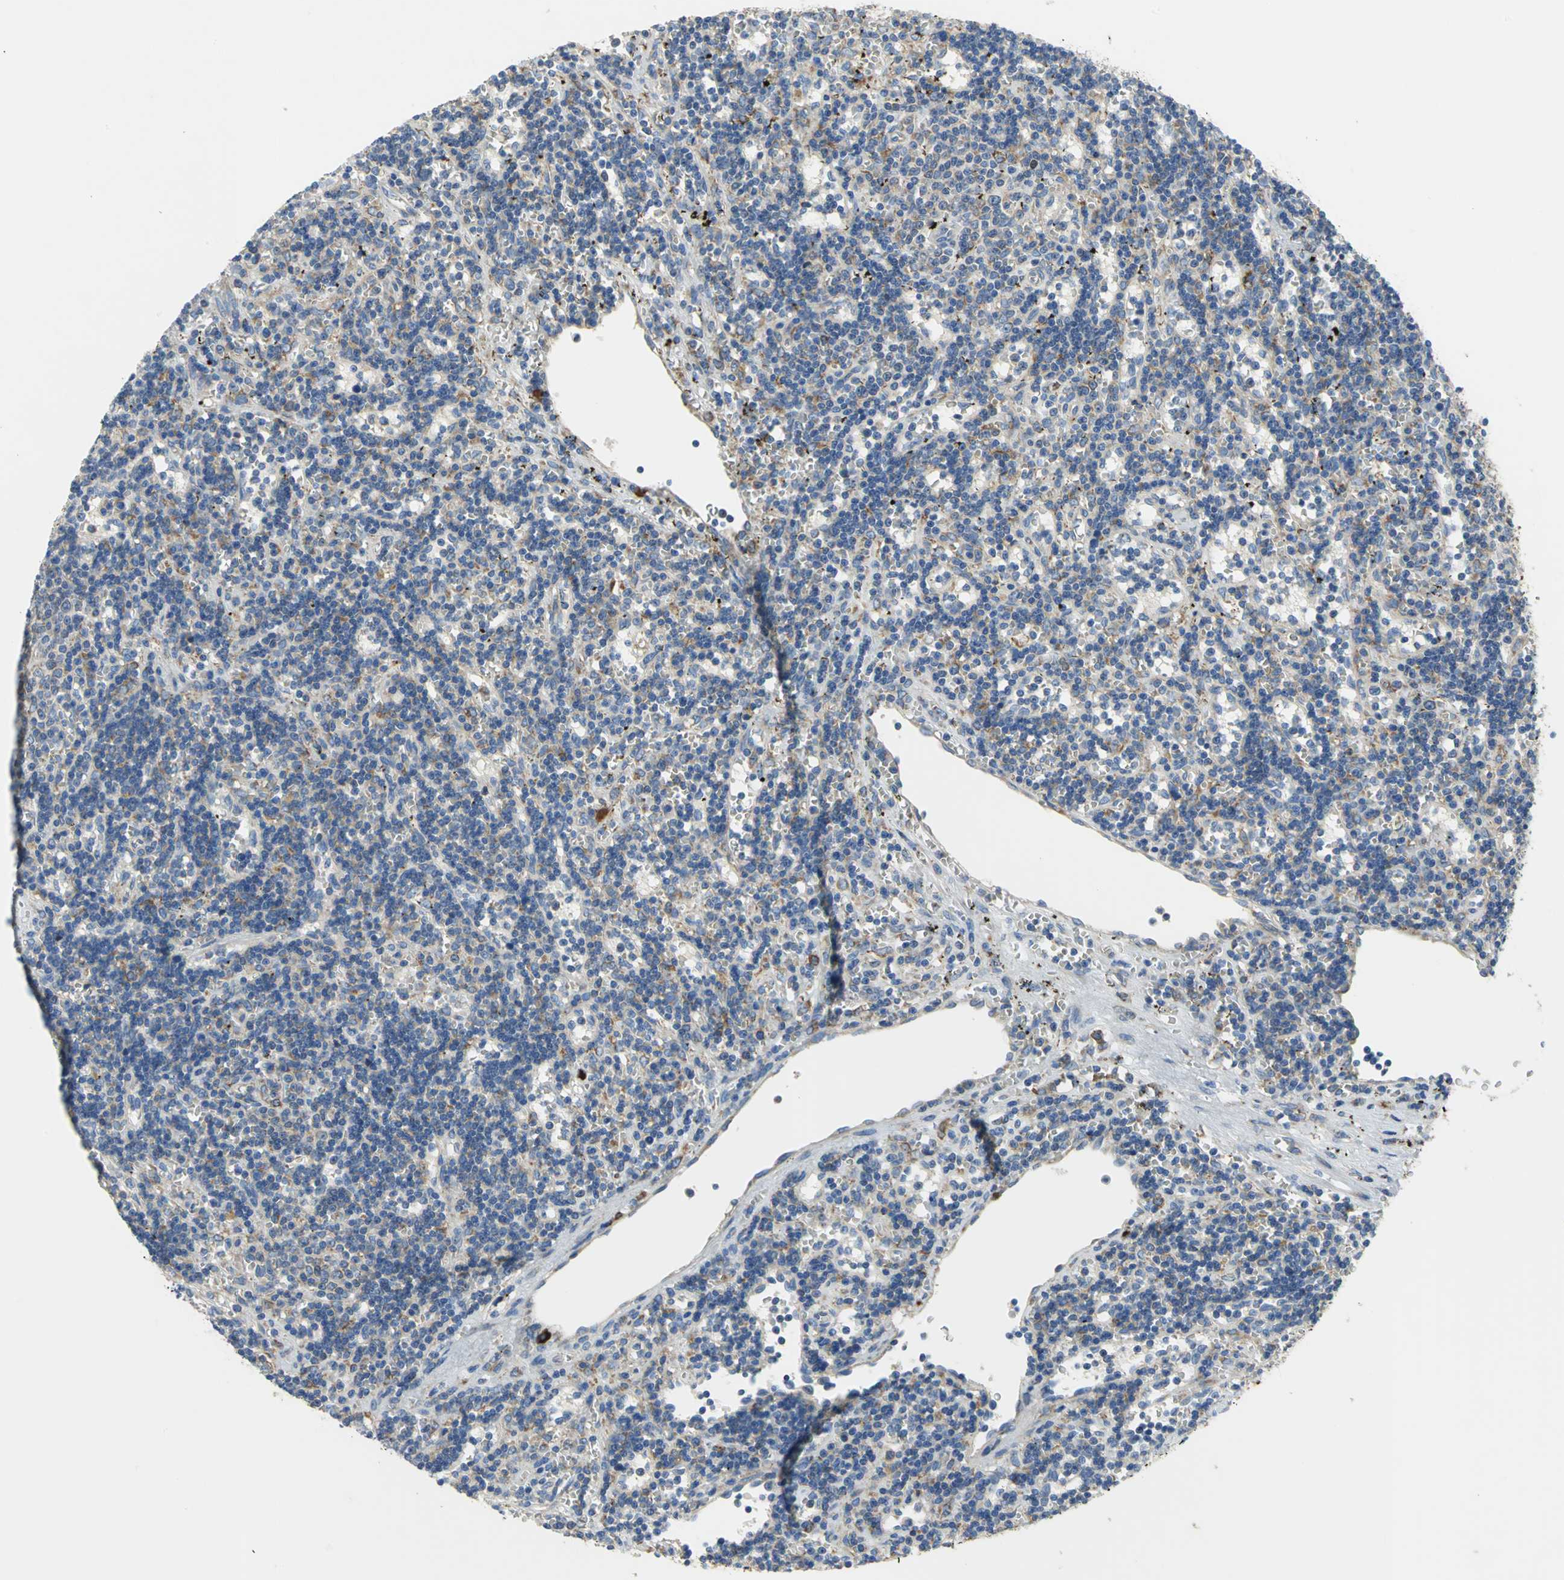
{"staining": {"intensity": "moderate", "quantity": "<25%", "location": "cytoplasmic/membranous"}, "tissue": "lymphoma", "cell_type": "Tumor cells", "image_type": "cancer", "snomed": [{"axis": "morphology", "description": "Malignant lymphoma, non-Hodgkin's type, Low grade"}, {"axis": "topography", "description": "Spleen"}], "caption": "IHC (DAB (3,3'-diaminobenzidine)) staining of lymphoma exhibits moderate cytoplasmic/membranous protein positivity in about <25% of tumor cells.", "gene": "TULP4", "patient": {"sex": "male", "age": 60}}